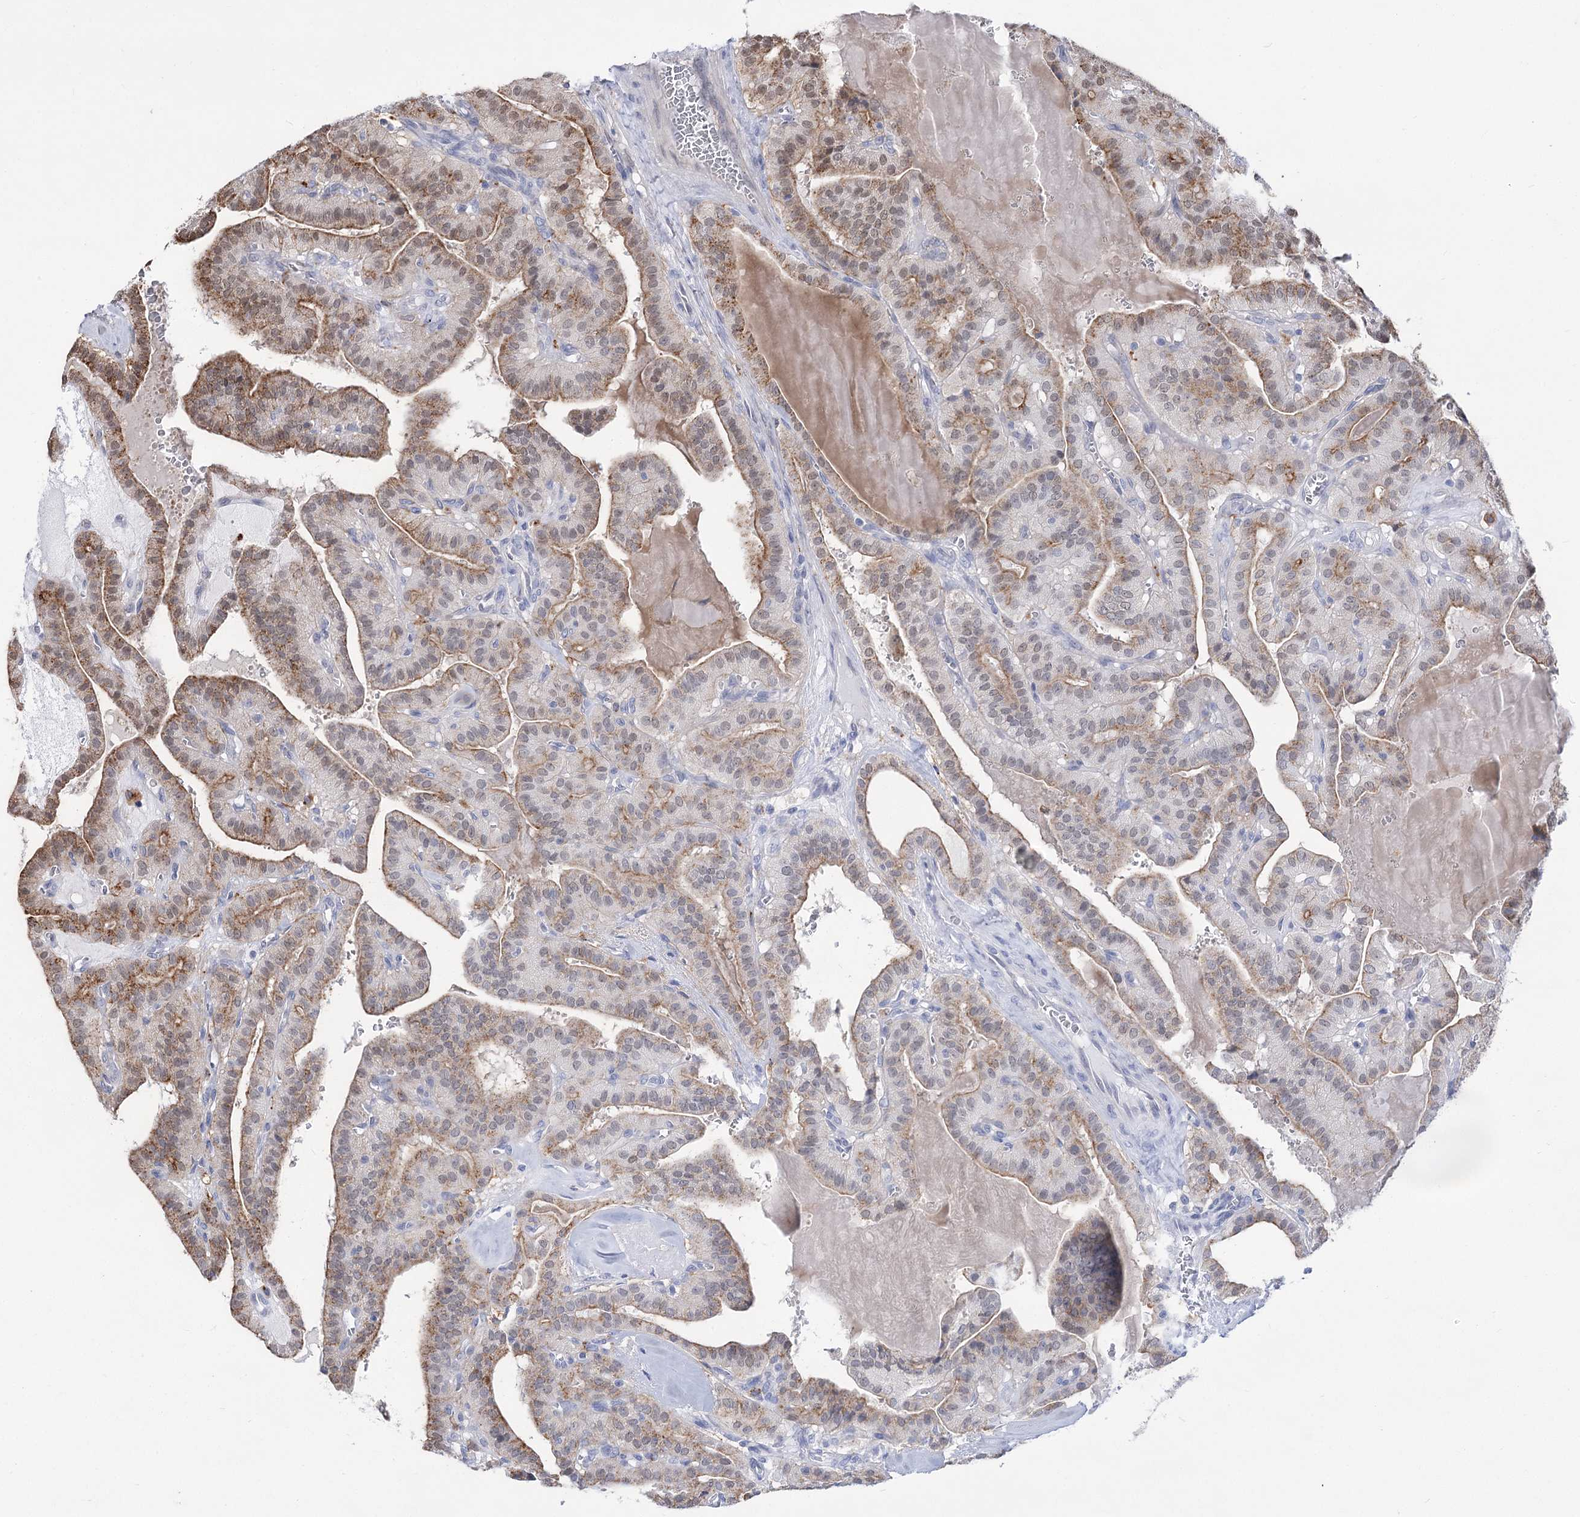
{"staining": {"intensity": "moderate", "quantity": "25%-75%", "location": "cytoplasmic/membranous,nuclear"}, "tissue": "thyroid cancer", "cell_type": "Tumor cells", "image_type": "cancer", "snomed": [{"axis": "morphology", "description": "Papillary adenocarcinoma, NOS"}, {"axis": "topography", "description": "Thyroid gland"}], "caption": "DAB immunohistochemical staining of human papillary adenocarcinoma (thyroid) shows moderate cytoplasmic/membranous and nuclear protein staining in approximately 25%-75% of tumor cells.", "gene": "SIAE", "patient": {"sex": "male", "age": 52}}